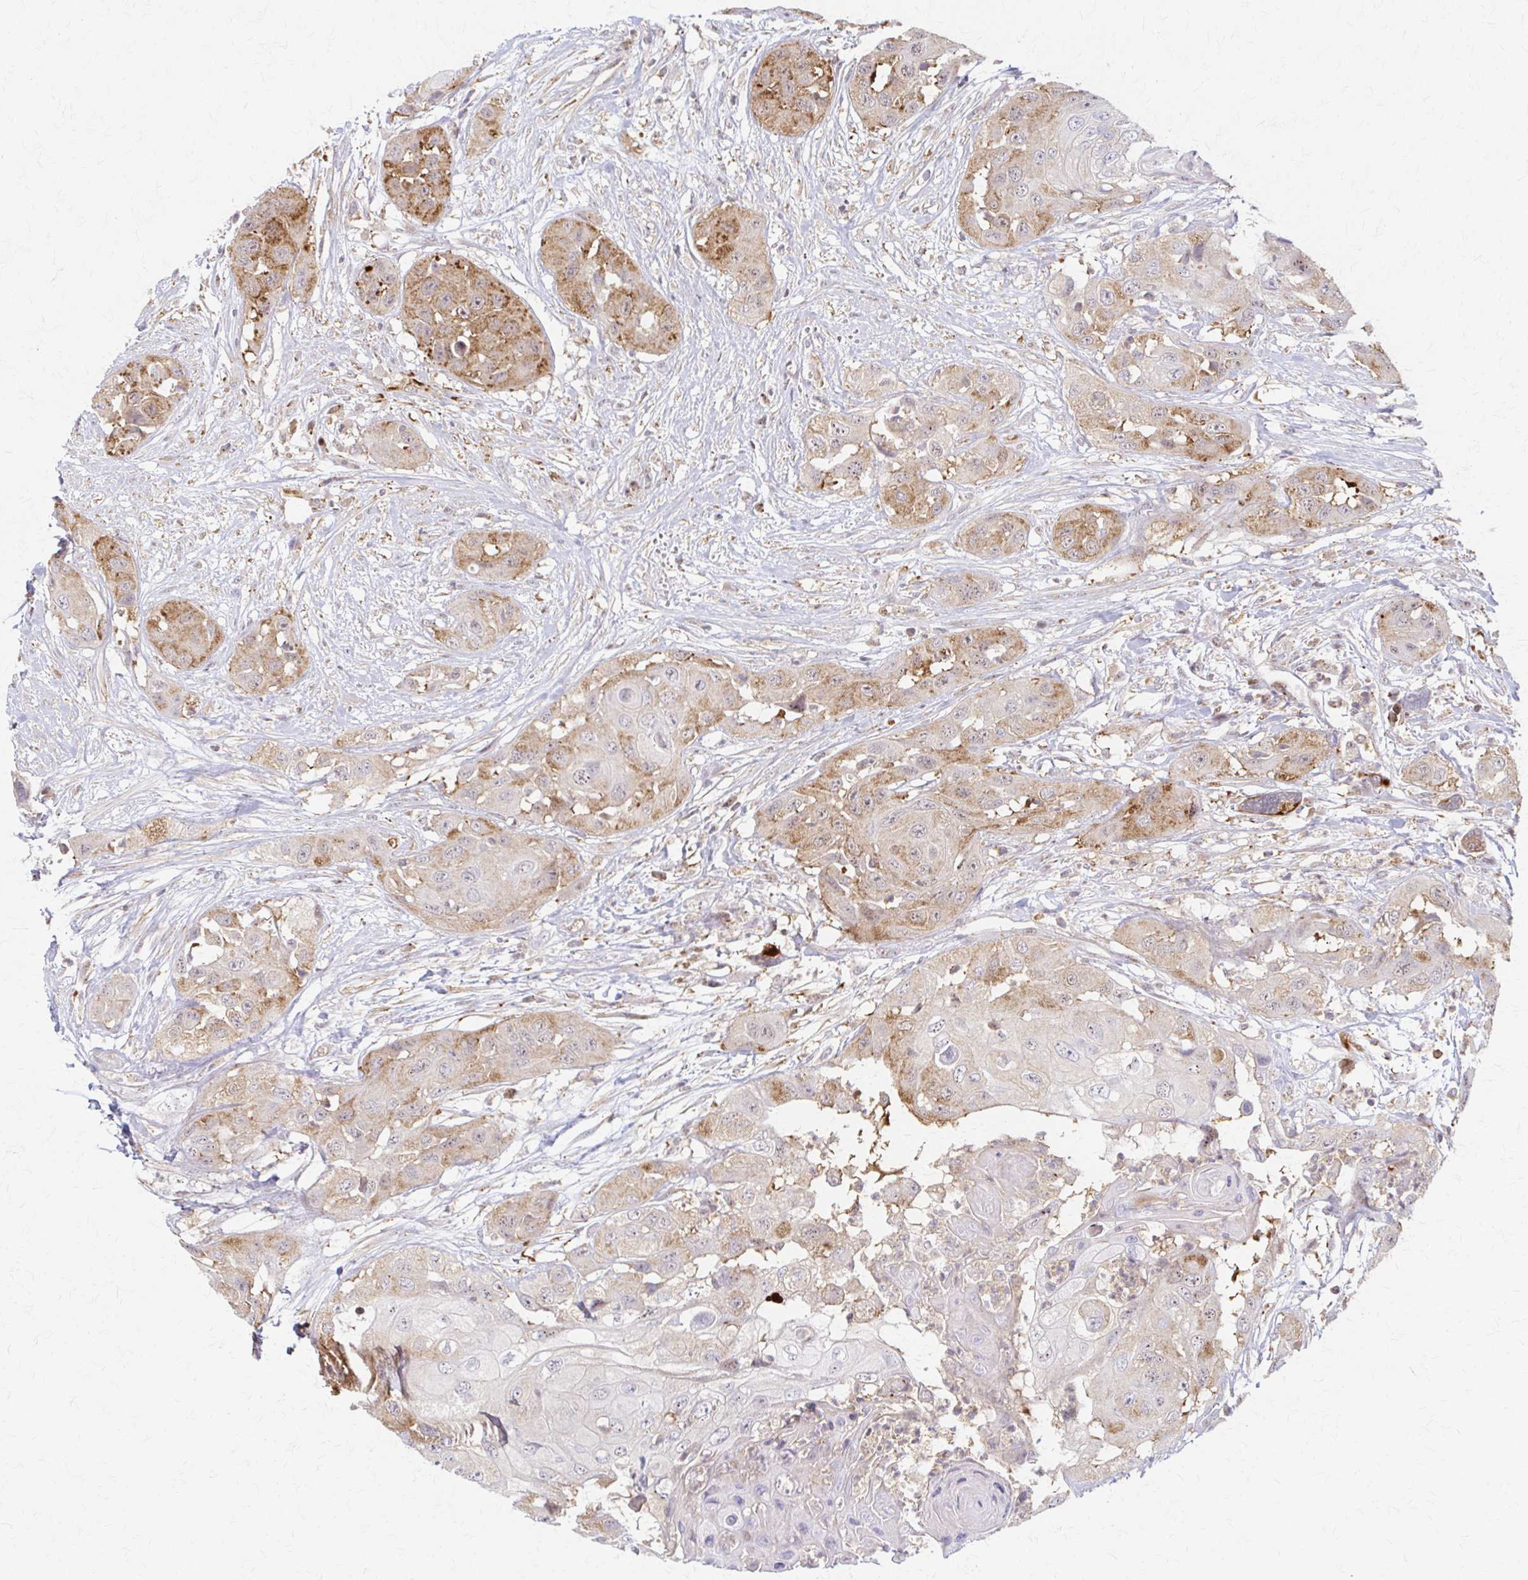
{"staining": {"intensity": "moderate", "quantity": "25%-75%", "location": "cytoplasmic/membranous"}, "tissue": "head and neck cancer", "cell_type": "Tumor cells", "image_type": "cancer", "snomed": [{"axis": "morphology", "description": "Squamous cell carcinoma, NOS"}, {"axis": "topography", "description": "Head-Neck"}], "caption": "Moderate cytoplasmic/membranous expression for a protein is seen in approximately 25%-75% of tumor cells of head and neck squamous cell carcinoma using immunohistochemistry (IHC).", "gene": "ARHGAP35", "patient": {"sex": "male", "age": 83}}